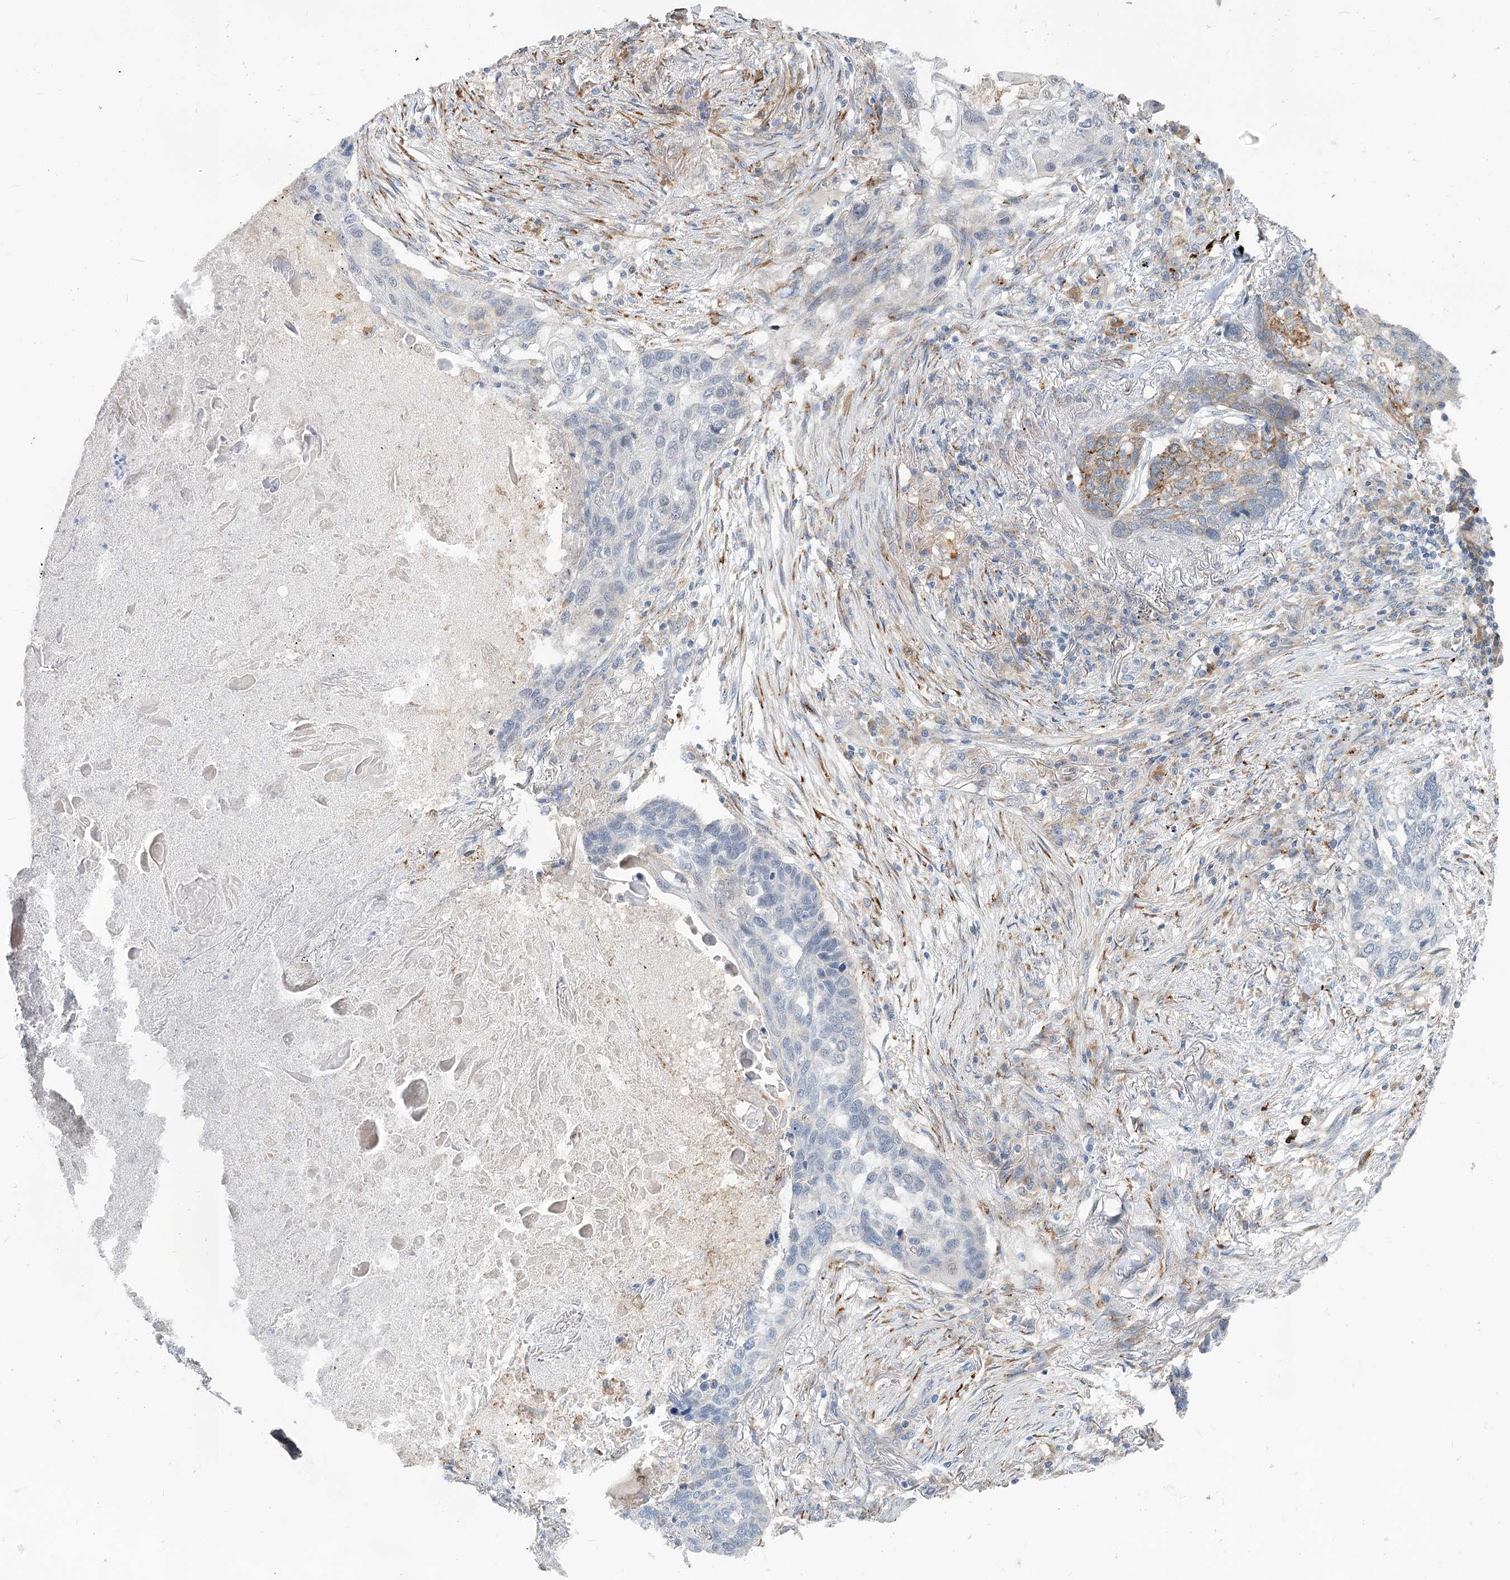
{"staining": {"intensity": "moderate", "quantity": "<25%", "location": "cytoplasmic/membranous"}, "tissue": "lung cancer", "cell_type": "Tumor cells", "image_type": "cancer", "snomed": [{"axis": "morphology", "description": "Squamous cell carcinoma, NOS"}, {"axis": "topography", "description": "Lung"}], "caption": "An image of lung cancer stained for a protein exhibits moderate cytoplasmic/membranous brown staining in tumor cells.", "gene": "CIB4", "patient": {"sex": "female", "age": 63}}